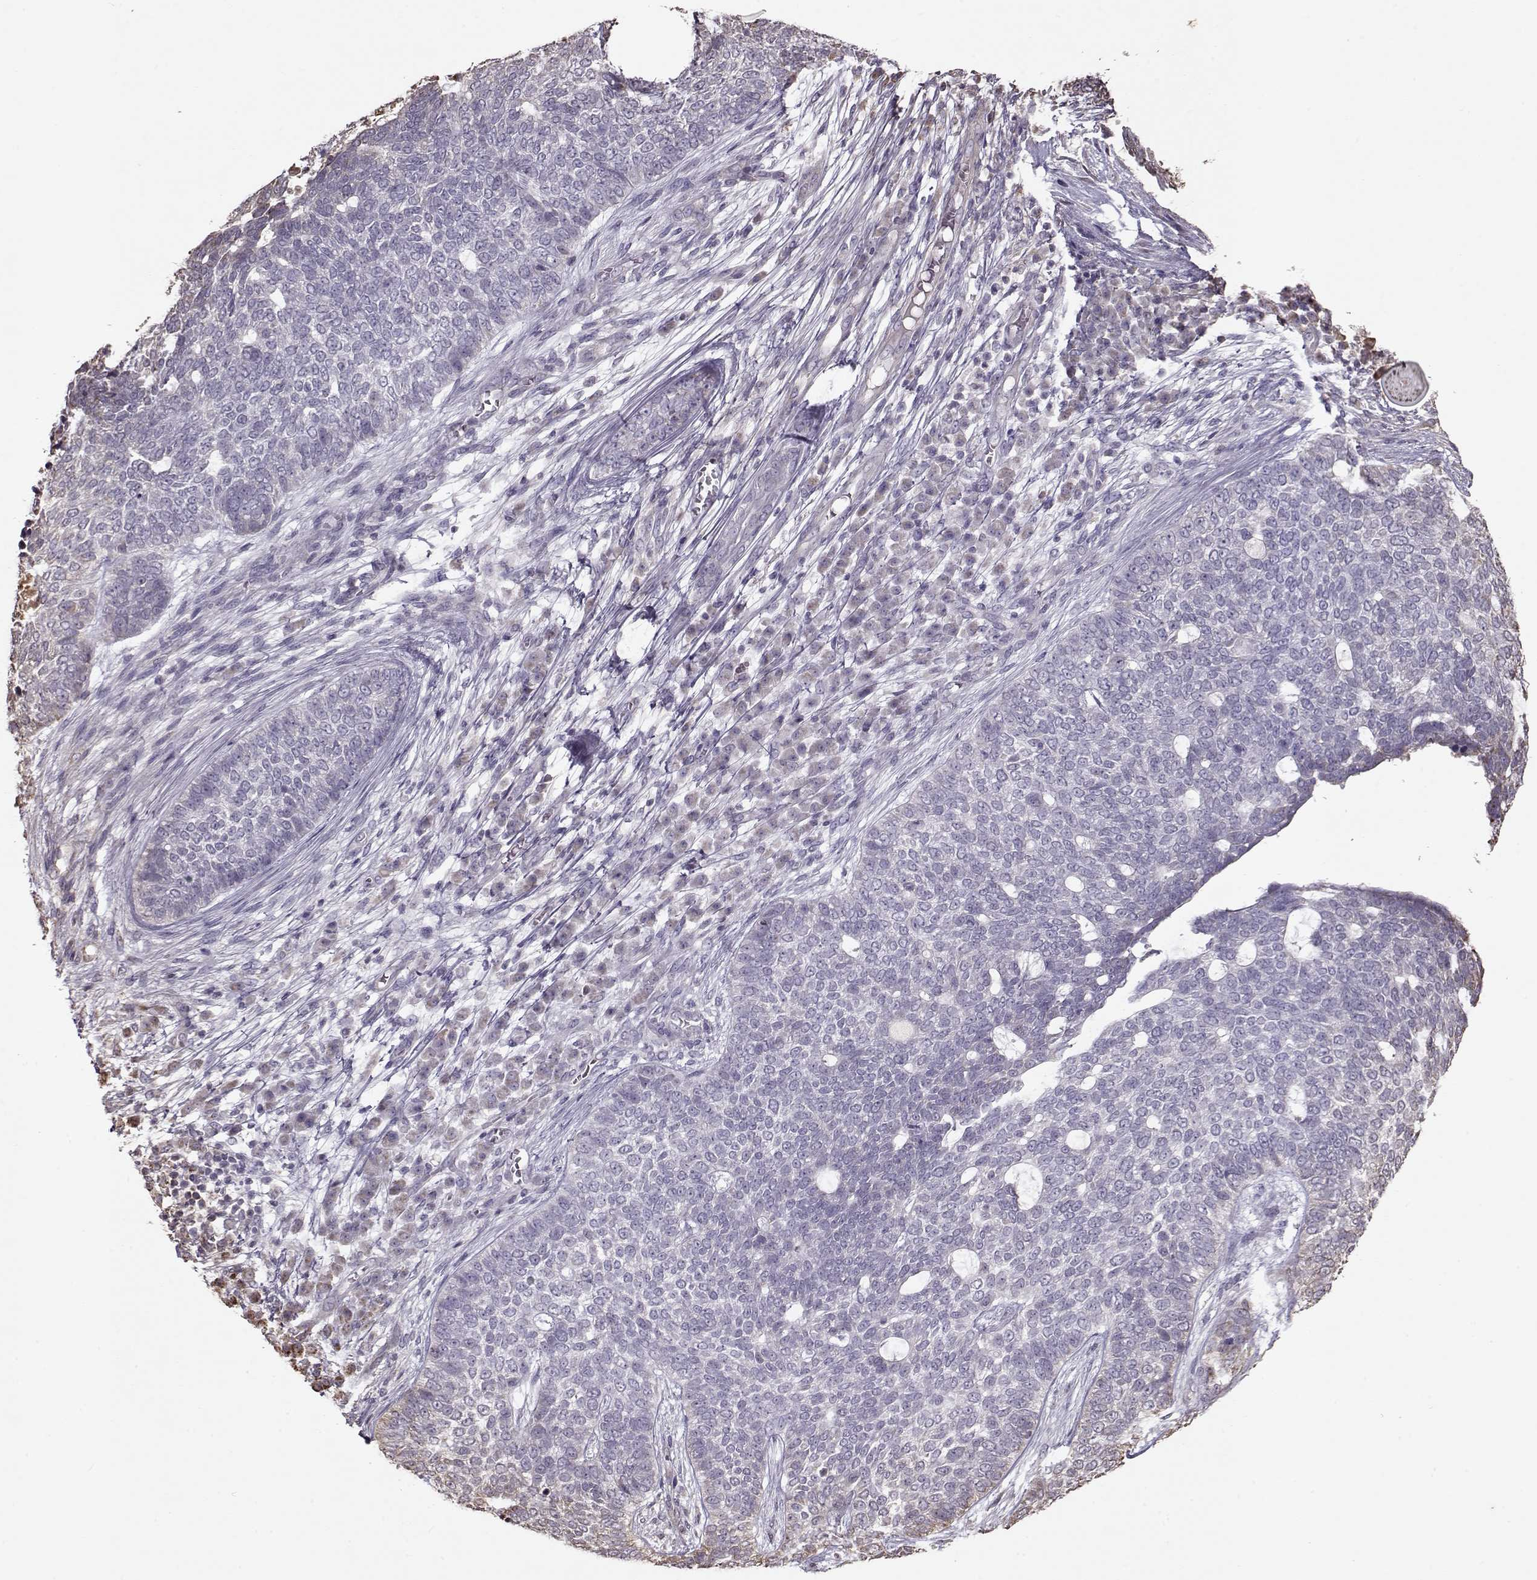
{"staining": {"intensity": "weak", "quantity": "25%-75%", "location": "cytoplasmic/membranous"}, "tissue": "skin cancer", "cell_type": "Tumor cells", "image_type": "cancer", "snomed": [{"axis": "morphology", "description": "Basal cell carcinoma"}, {"axis": "topography", "description": "Skin"}], "caption": "An IHC micrograph of tumor tissue is shown. Protein staining in brown labels weak cytoplasmic/membranous positivity in basal cell carcinoma (skin) within tumor cells.", "gene": "CMTM3", "patient": {"sex": "female", "age": 69}}